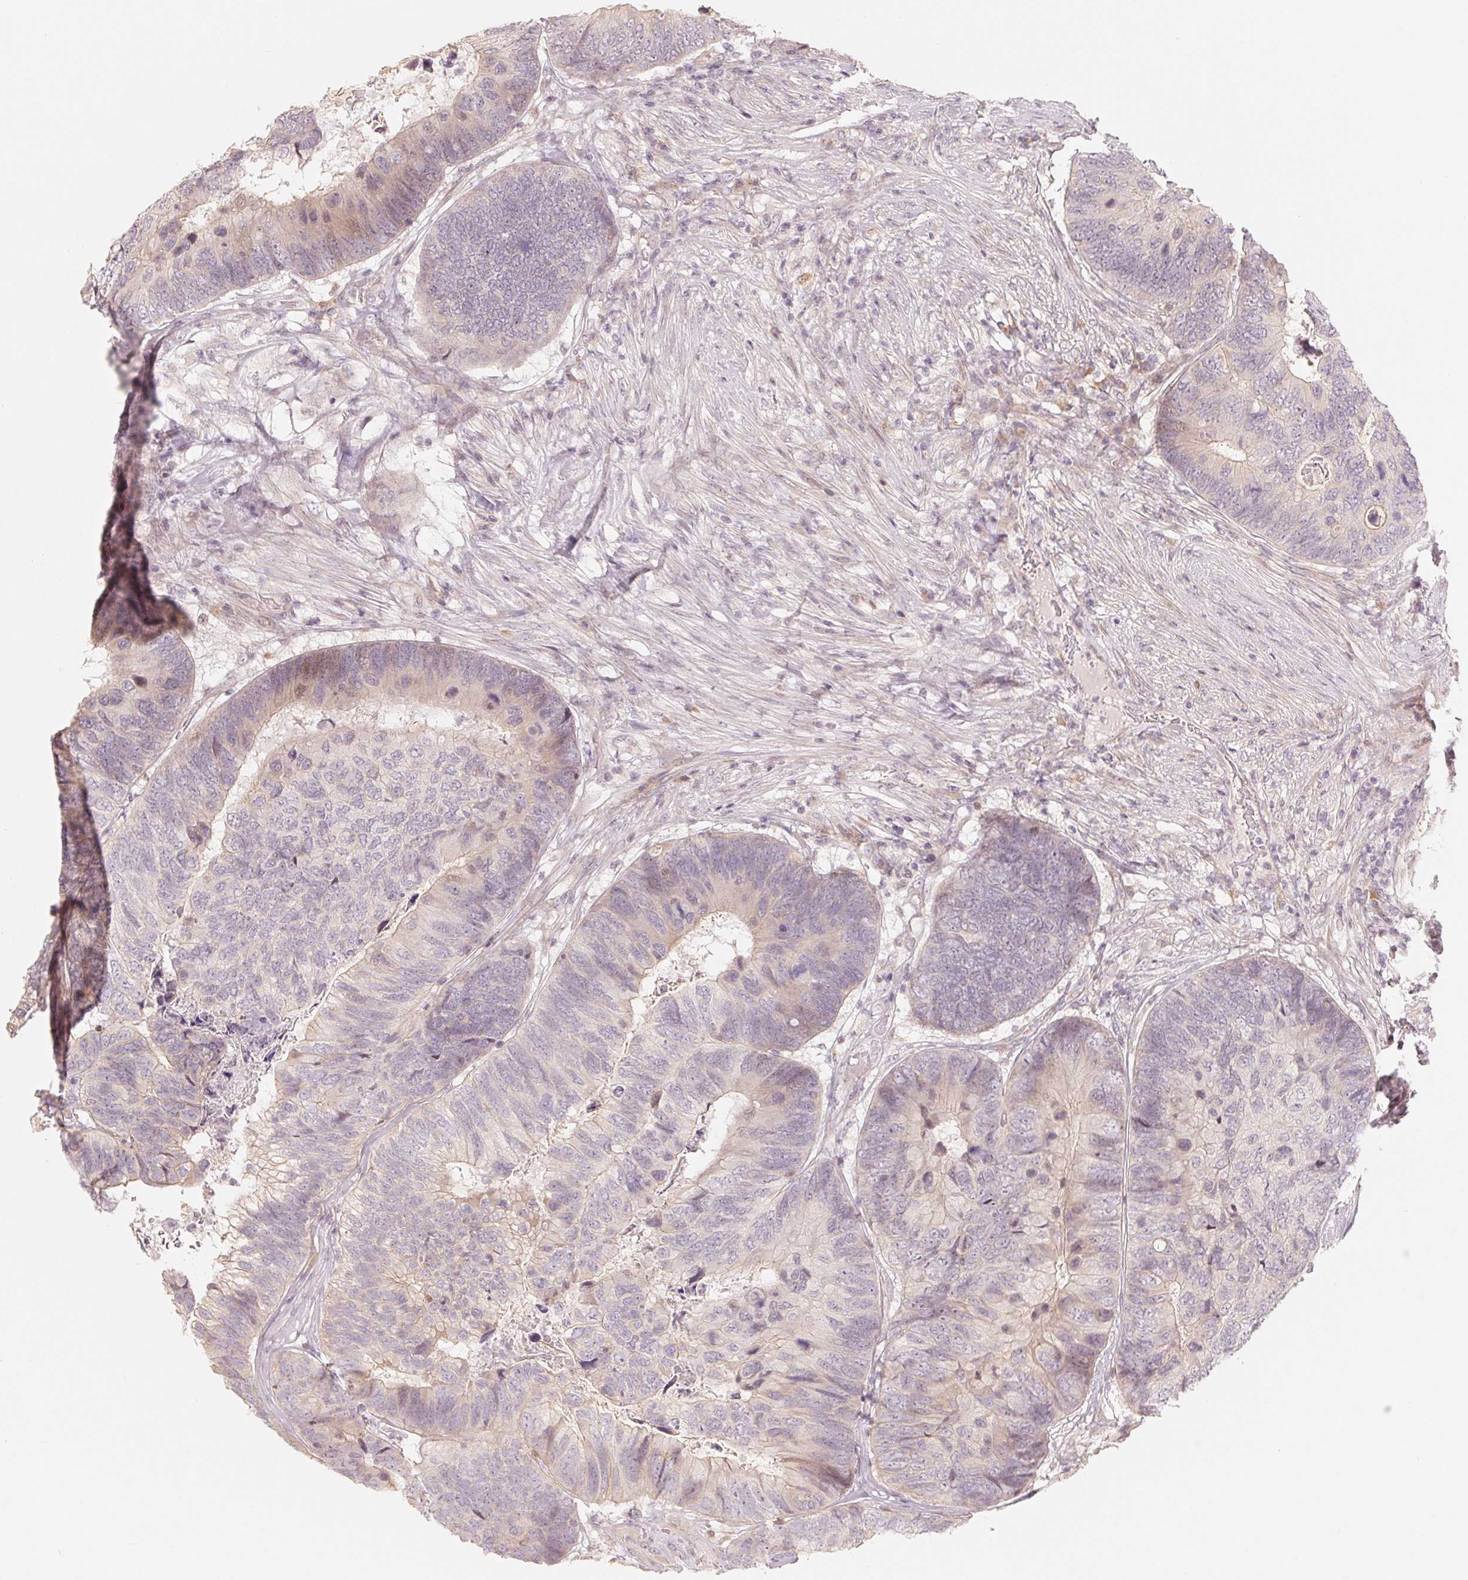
{"staining": {"intensity": "weak", "quantity": "<25%", "location": "nuclear"}, "tissue": "colorectal cancer", "cell_type": "Tumor cells", "image_type": "cancer", "snomed": [{"axis": "morphology", "description": "Adenocarcinoma, NOS"}, {"axis": "topography", "description": "Colon"}], "caption": "Photomicrograph shows no significant protein positivity in tumor cells of adenocarcinoma (colorectal).", "gene": "DENND2C", "patient": {"sex": "female", "age": 67}}